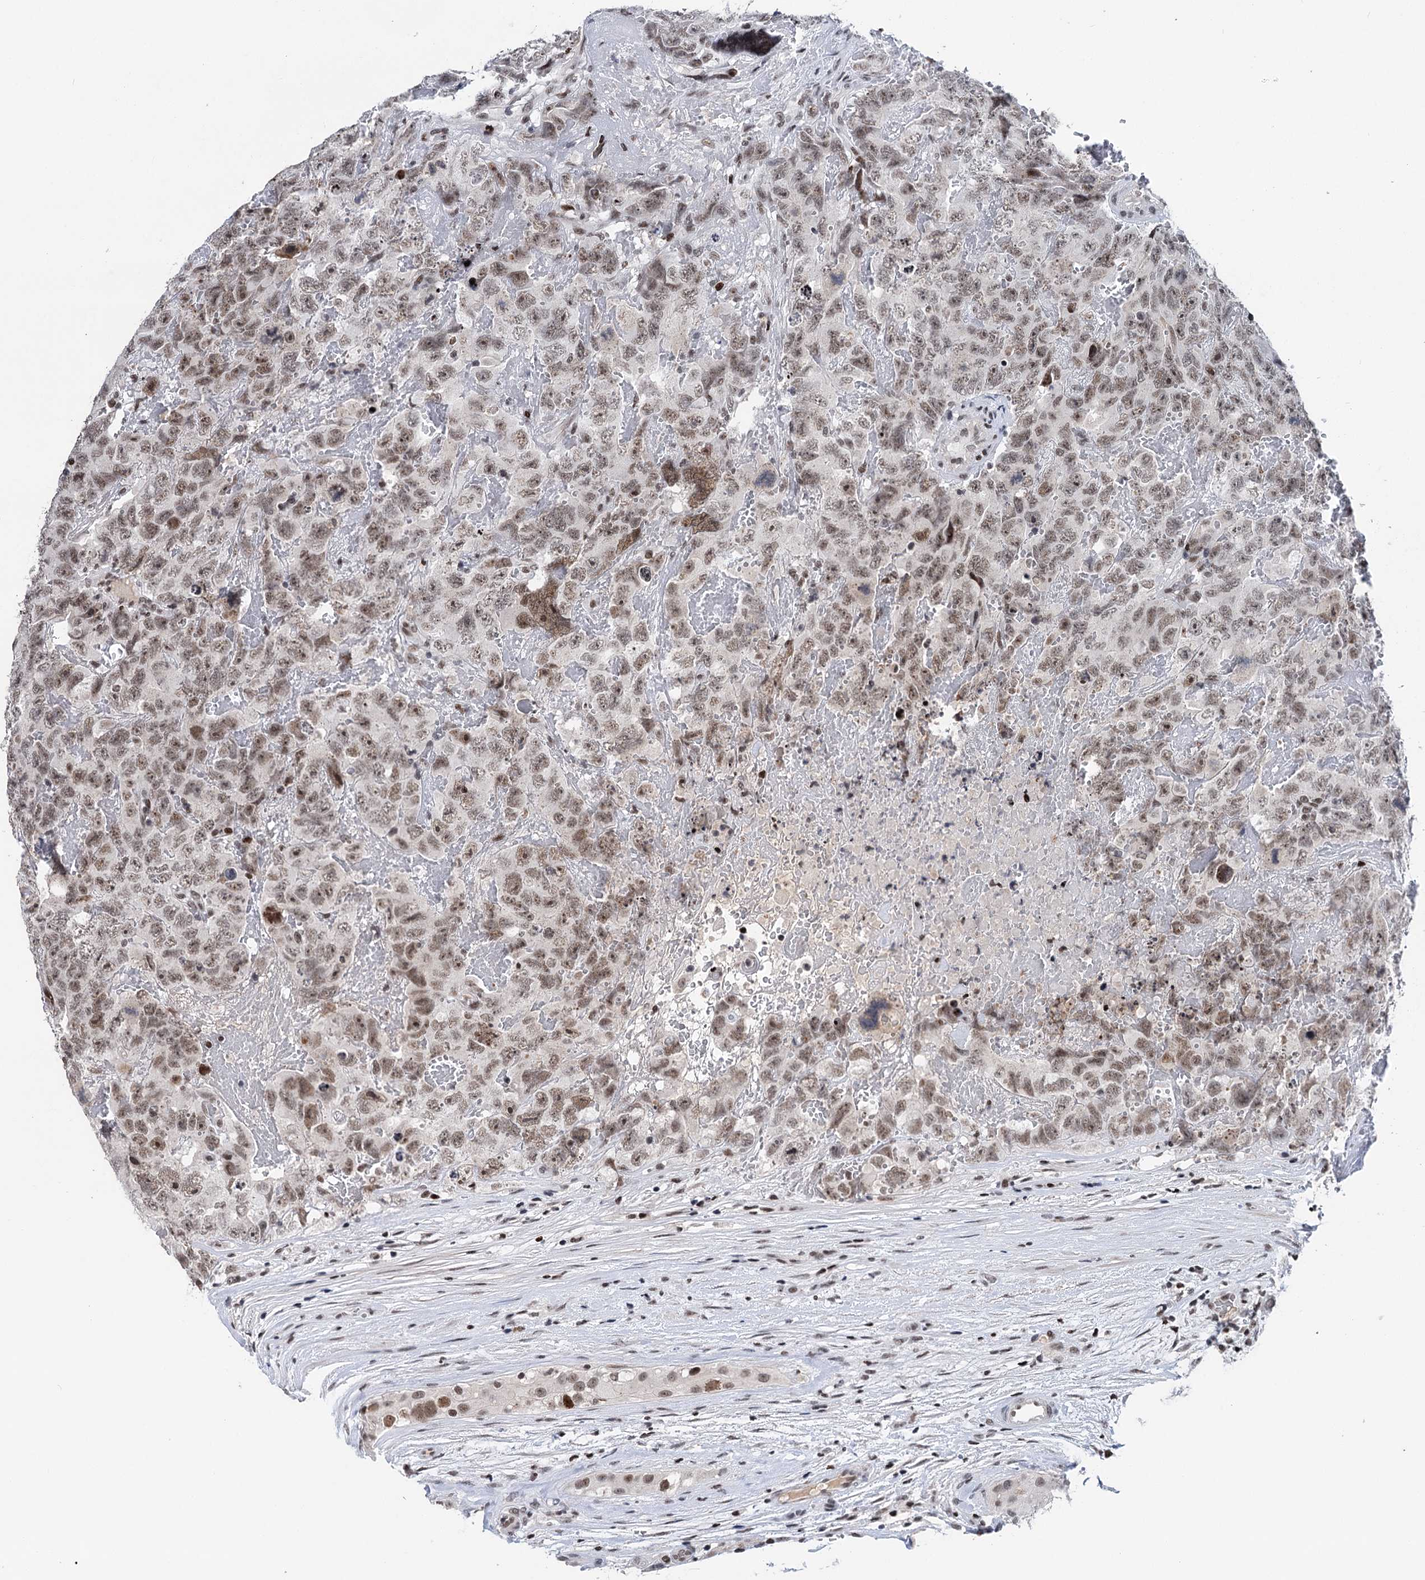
{"staining": {"intensity": "weak", "quantity": ">75%", "location": "nuclear"}, "tissue": "testis cancer", "cell_type": "Tumor cells", "image_type": "cancer", "snomed": [{"axis": "morphology", "description": "Carcinoma, Embryonal, NOS"}, {"axis": "topography", "description": "Testis"}], "caption": "DAB immunohistochemical staining of human testis embryonal carcinoma reveals weak nuclear protein expression in approximately >75% of tumor cells.", "gene": "ZCCHC10", "patient": {"sex": "male", "age": 45}}